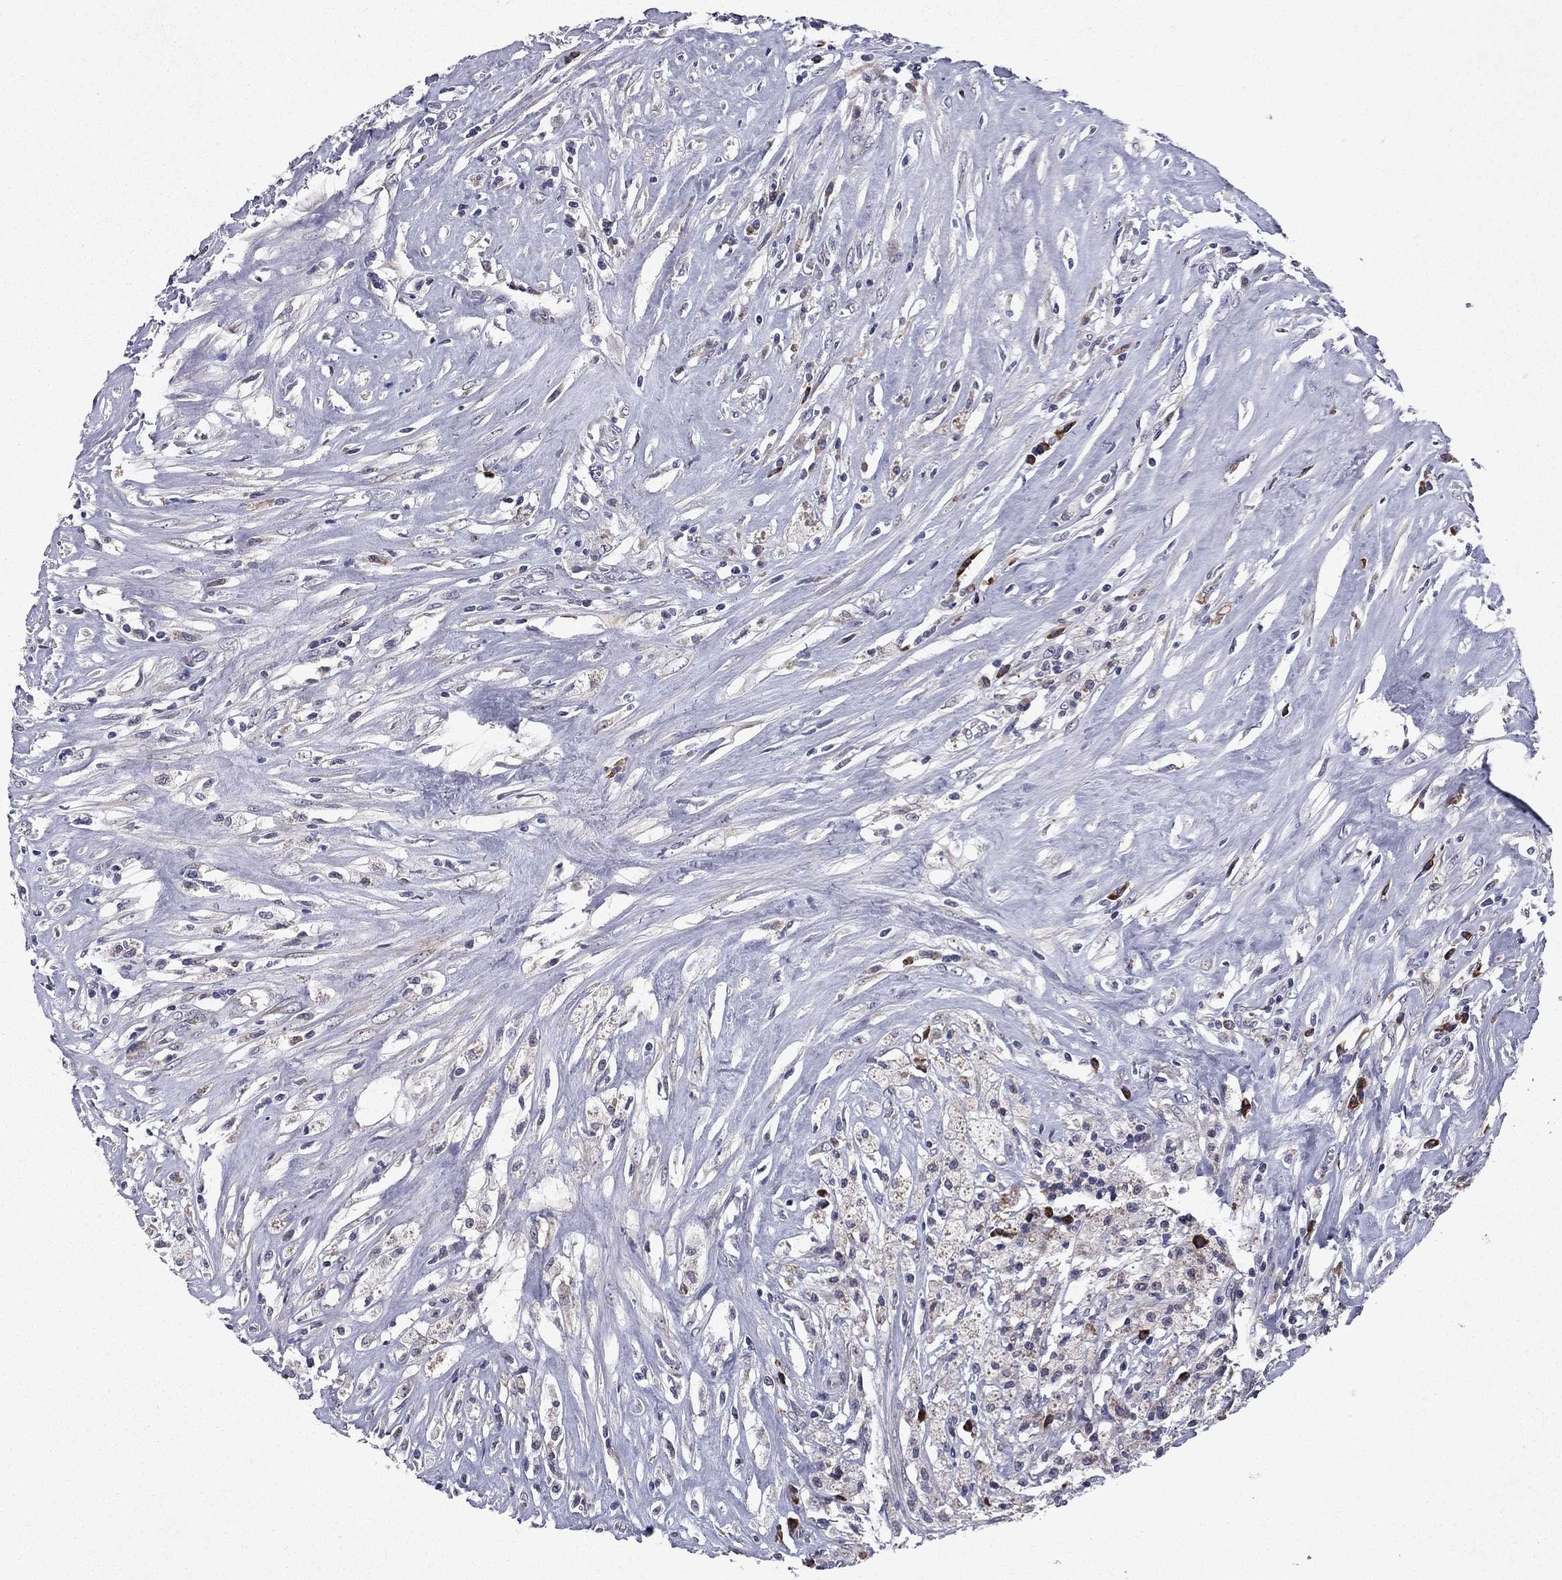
{"staining": {"intensity": "negative", "quantity": "none", "location": "none"}, "tissue": "testis cancer", "cell_type": "Tumor cells", "image_type": "cancer", "snomed": [{"axis": "morphology", "description": "Necrosis, NOS"}, {"axis": "morphology", "description": "Carcinoma, Embryonal, NOS"}, {"axis": "topography", "description": "Testis"}], "caption": "Protein analysis of embryonal carcinoma (testis) shows no significant positivity in tumor cells.", "gene": "ECM1", "patient": {"sex": "male", "age": 19}}